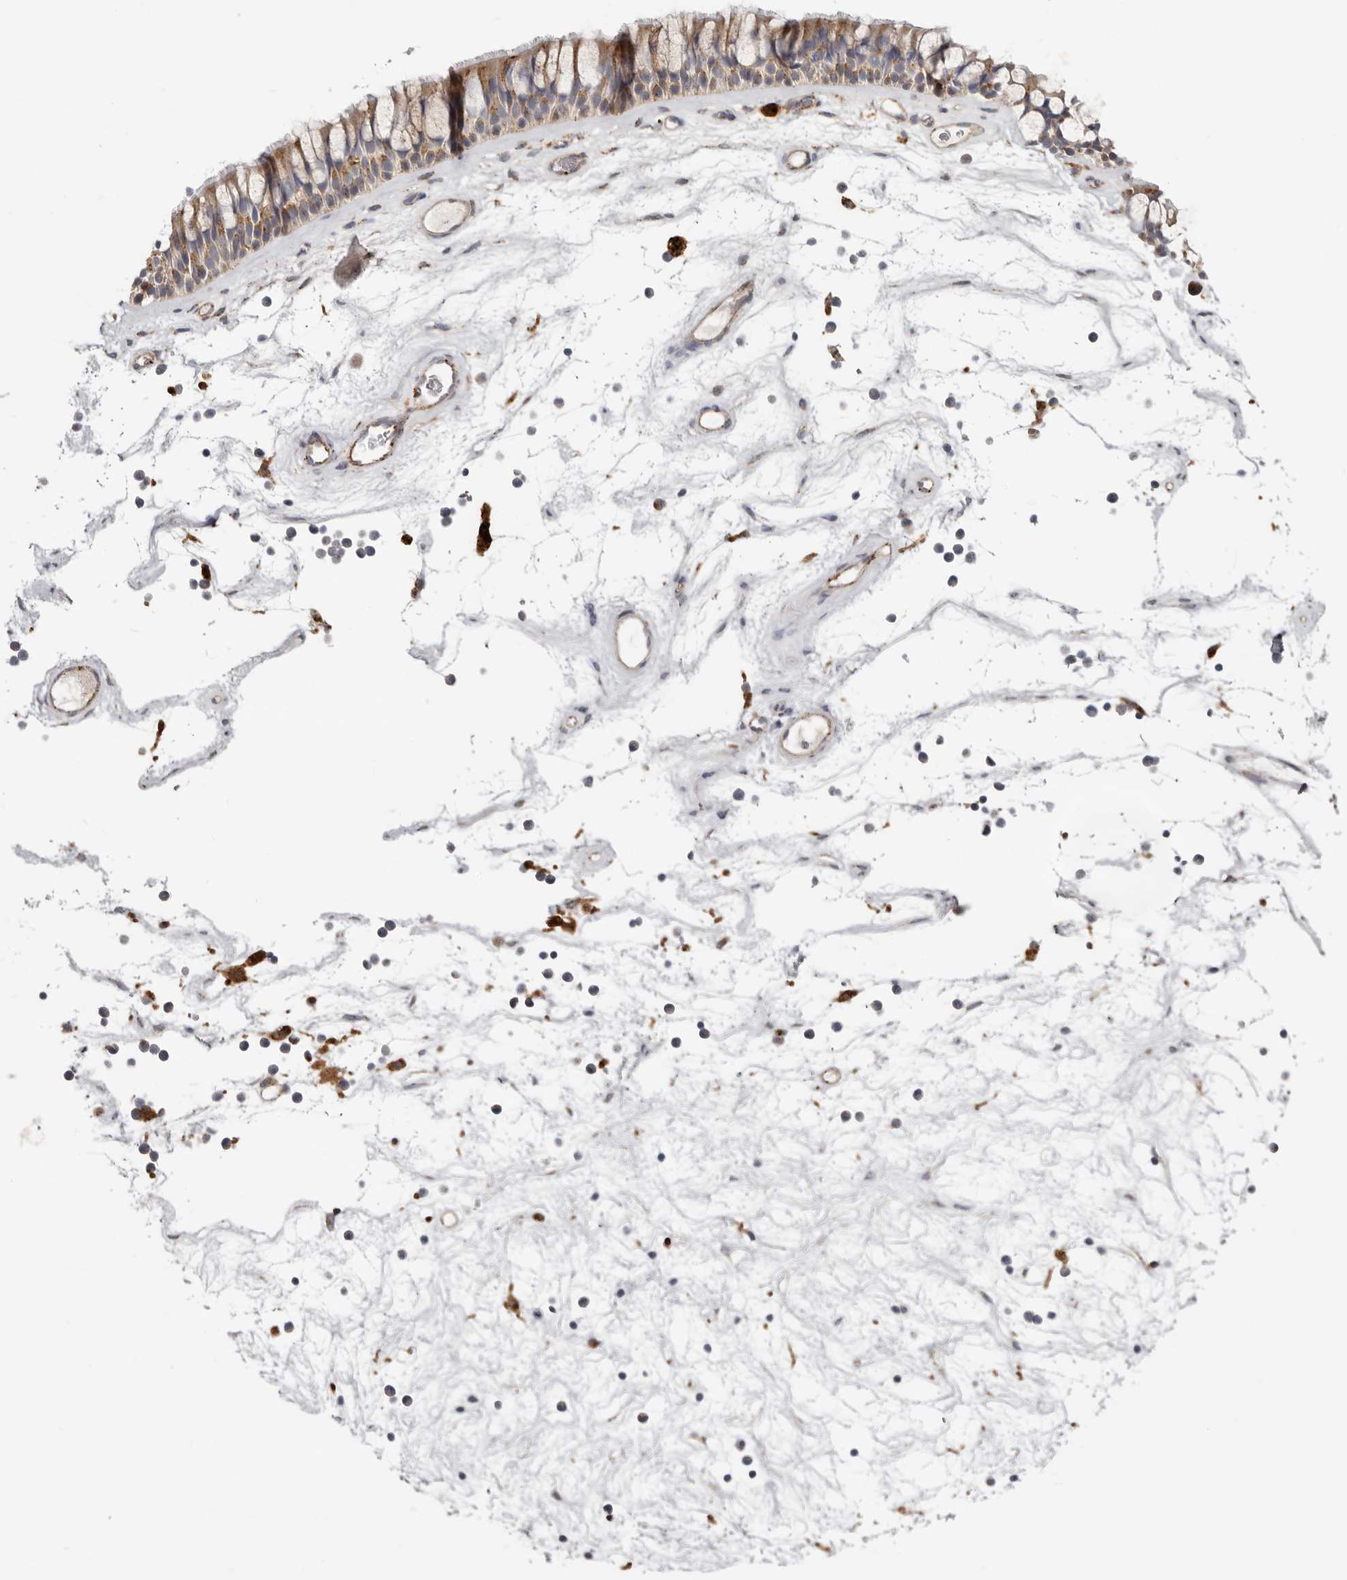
{"staining": {"intensity": "moderate", "quantity": ">75%", "location": "cytoplasmic/membranous"}, "tissue": "nasopharynx", "cell_type": "Respiratory epithelial cells", "image_type": "normal", "snomed": [{"axis": "morphology", "description": "Normal tissue, NOS"}, {"axis": "topography", "description": "Nasopharynx"}], "caption": "Respiratory epithelial cells exhibit medium levels of moderate cytoplasmic/membranous staining in about >75% of cells in unremarkable nasopharynx. (DAB (3,3'-diaminobenzidine) = brown stain, brightfield microscopy at high magnification).", "gene": "GRN", "patient": {"sex": "male", "age": 64}}